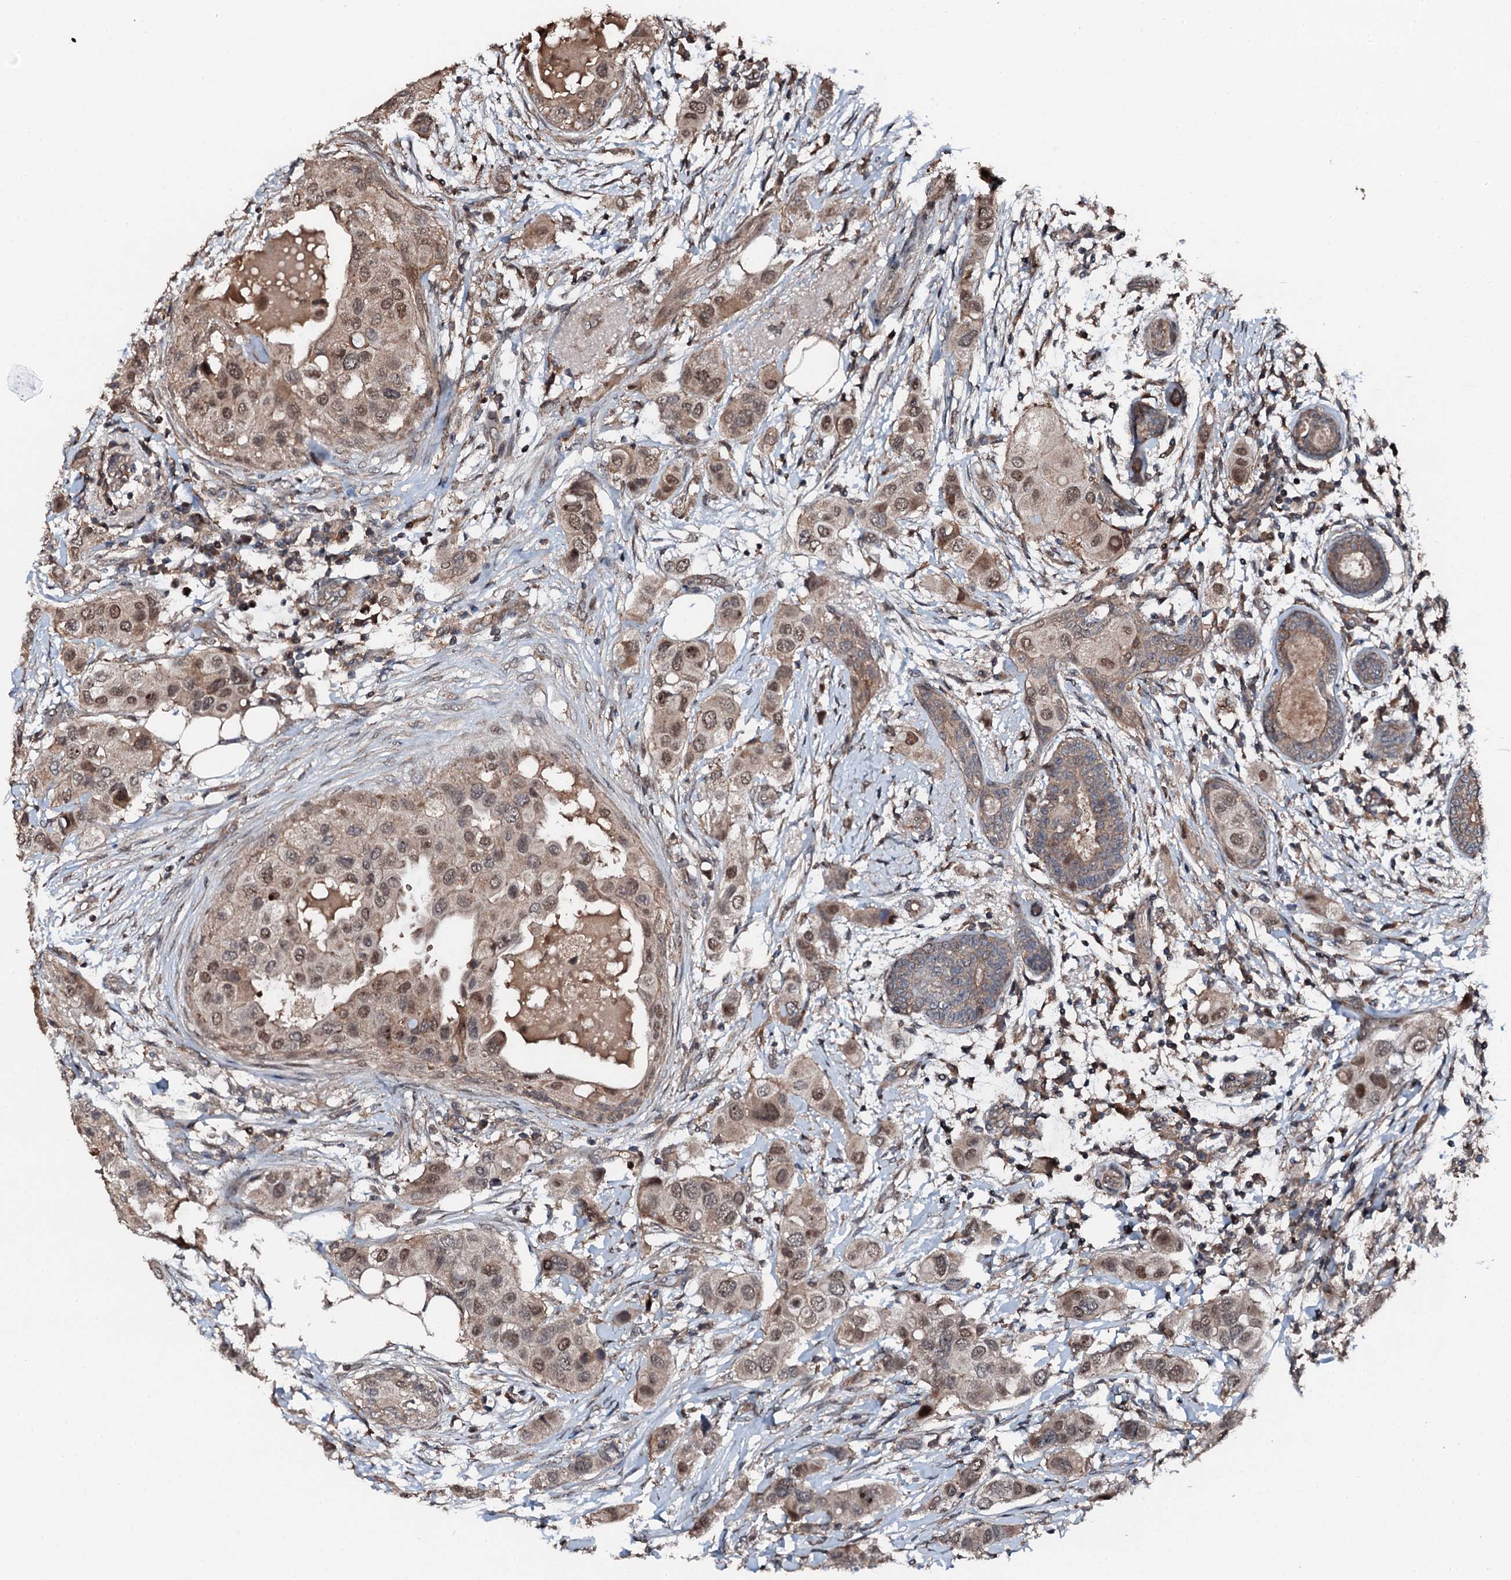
{"staining": {"intensity": "moderate", "quantity": ">75%", "location": "cytoplasmic/membranous,nuclear"}, "tissue": "breast cancer", "cell_type": "Tumor cells", "image_type": "cancer", "snomed": [{"axis": "morphology", "description": "Lobular carcinoma"}, {"axis": "topography", "description": "Breast"}], "caption": "Brown immunohistochemical staining in human lobular carcinoma (breast) exhibits moderate cytoplasmic/membranous and nuclear positivity in approximately >75% of tumor cells. The protein of interest is stained brown, and the nuclei are stained in blue (DAB IHC with brightfield microscopy, high magnification).", "gene": "FLYWCH1", "patient": {"sex": "female", "age": 51}}